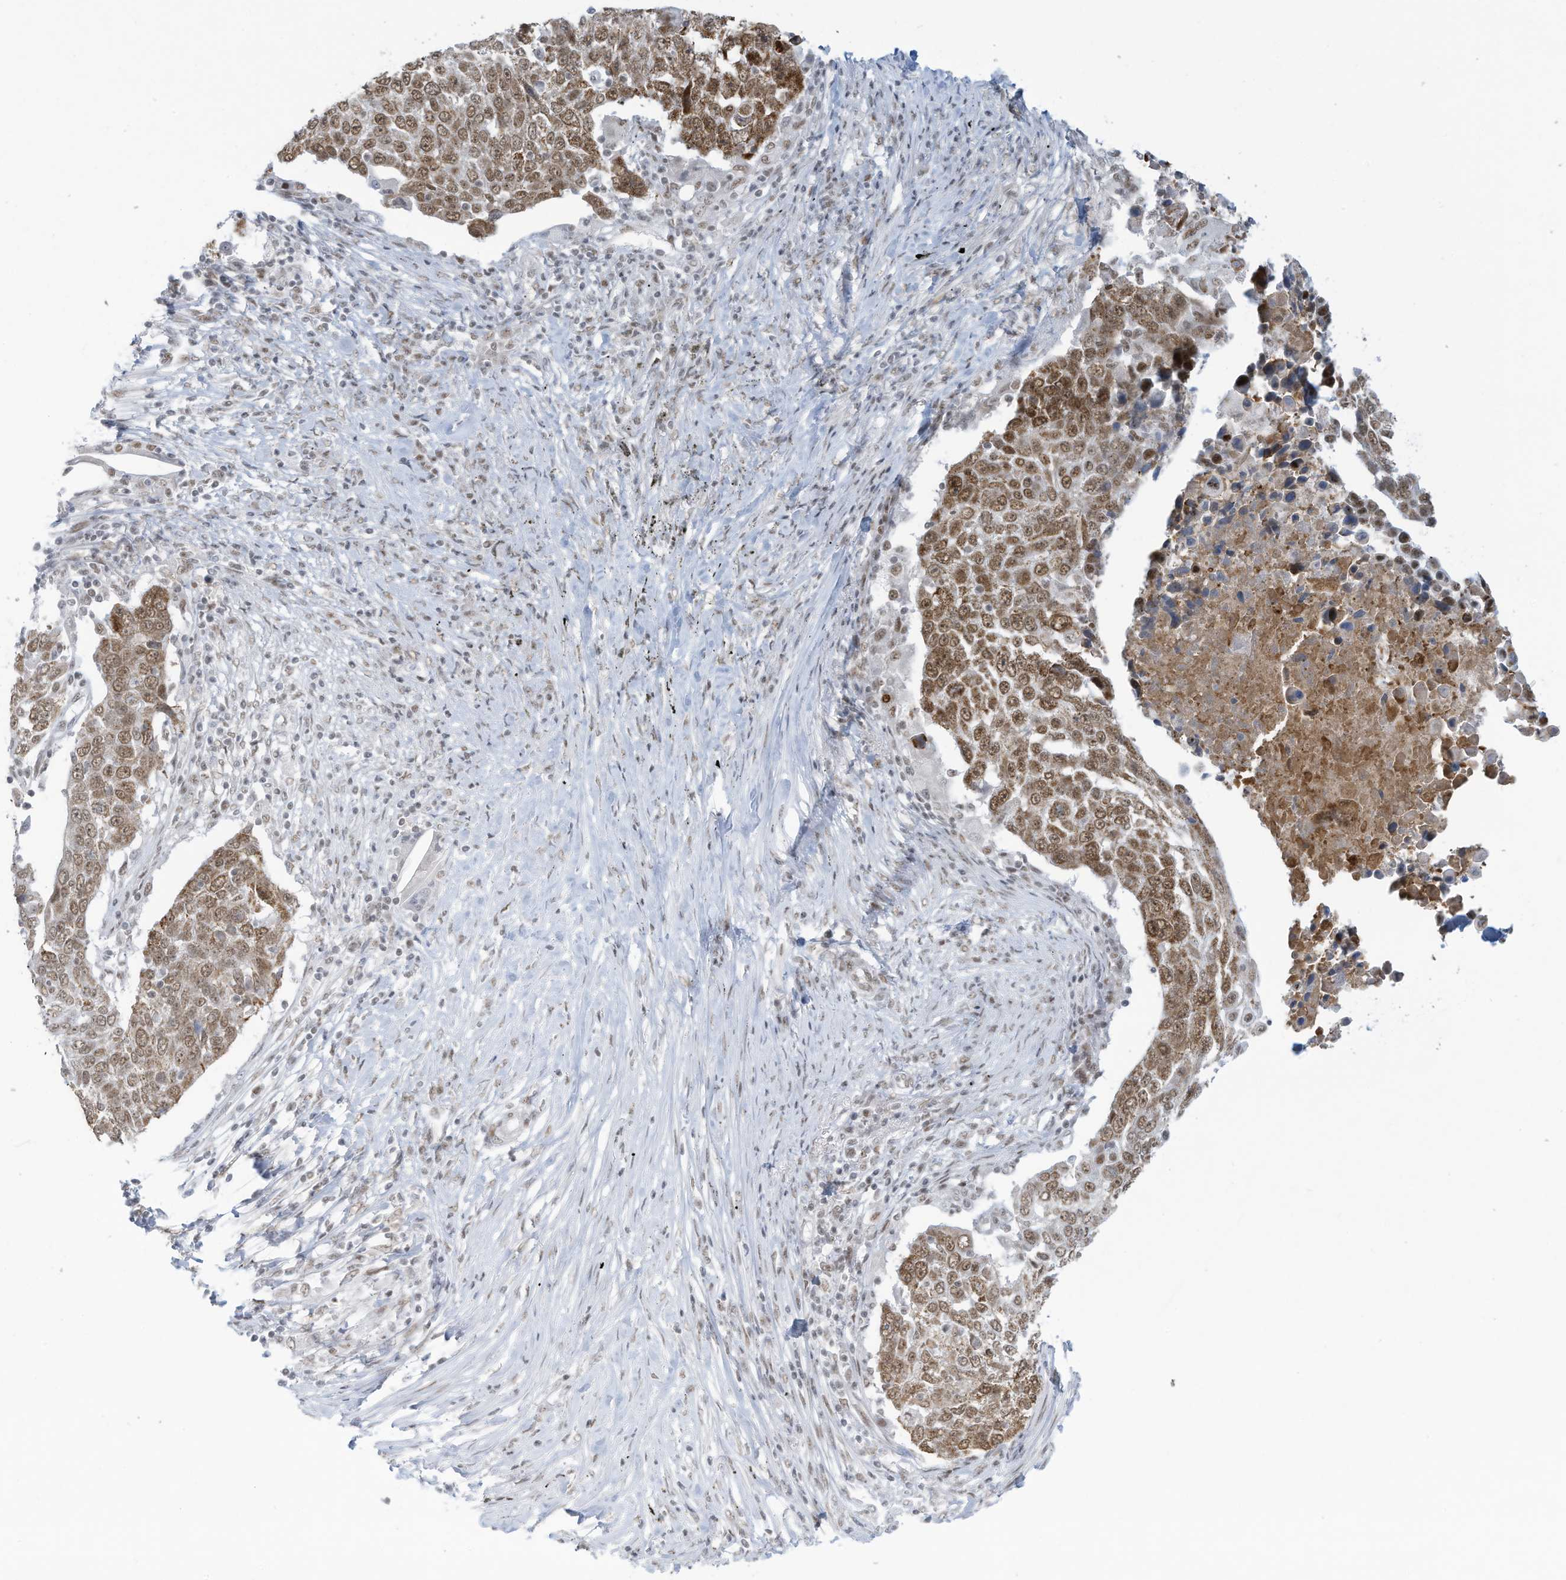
{"staining": {"intensity": "moderate", "quantity": ">75%", "location": "cytoplasmic/membranous,nuclear"}, "tissue": "lung cancer", "cell_type": "Tumor cells", "image_type": "cancer", "snomed": [{"axis": "morphology", "description": "Squamous cell carcinoma, NOS"}, {"axis": "topography", "description": "Lung"}], "caption": "Moderate cytoplasmic/membranous and nuclear protein staining is present in about >75% of tumor cells in lung squamous cell carcinoma. (DAB IHC, brown staining for protein, blue staining for nuclei).", "gene": "ECT2L", "patient": {"sex": "male", "age": 66}}